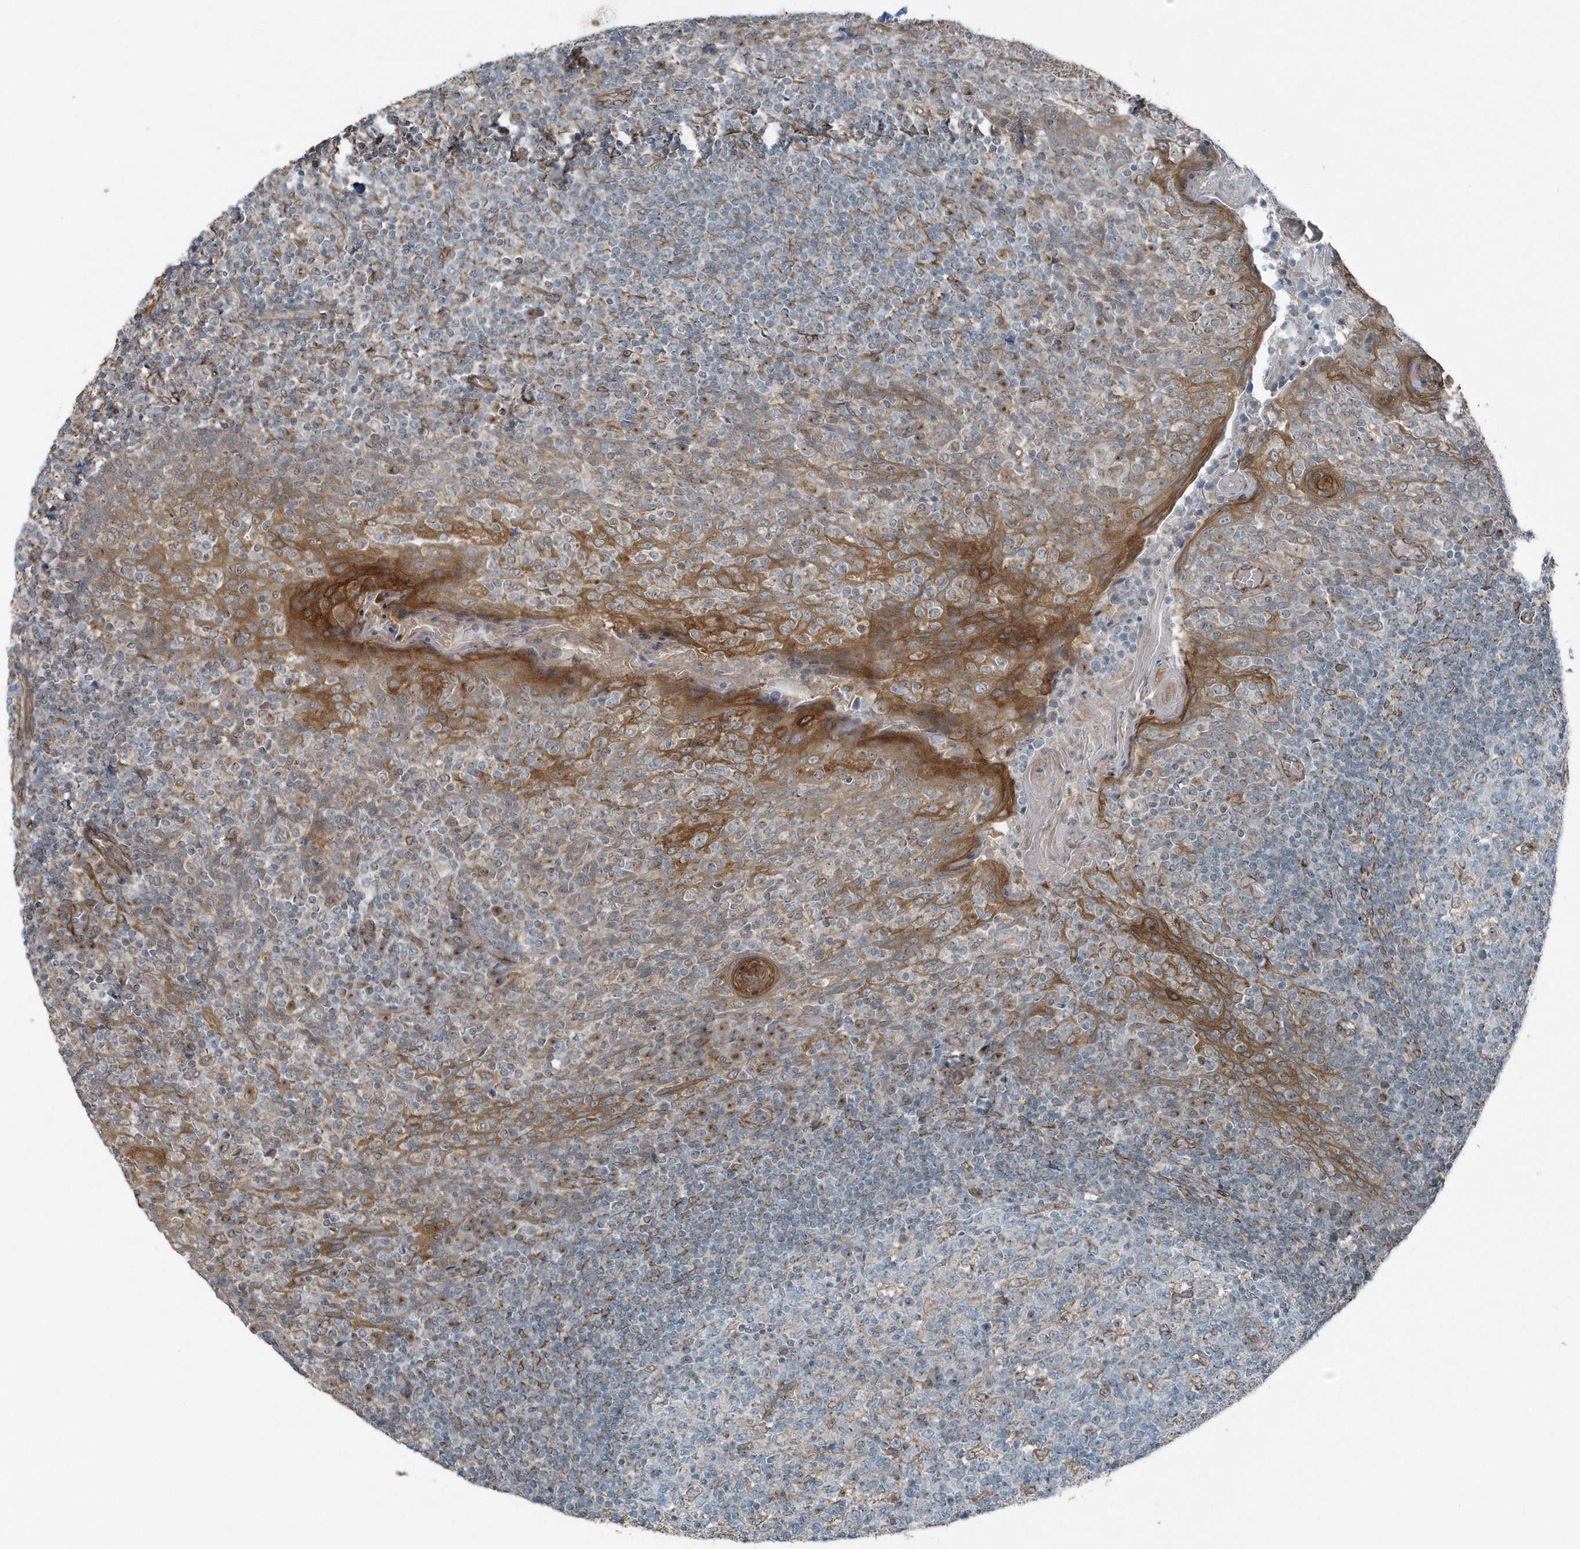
{"staining": {"intensity": "moderate", "quantity": "<25%", "location": "cytoplasmic/membranous"}, "tissue": "tonsil", "cell_type": "Germinal center cells", "image_type": "normal", "snomed": [{"axis": "morphology", "description": "Normal tissue, NOS"}, {"axis": "topography", "description": "Tonsil"}], "caption": "Moderate cytoplasmic/membranous protein positivity is present in about <25% of germinal center cells in tonsil. (IHC, brightfield microscopy, high magnification).", "gene": "GCC2", "patient": {"sex": "female", "age": 19}}